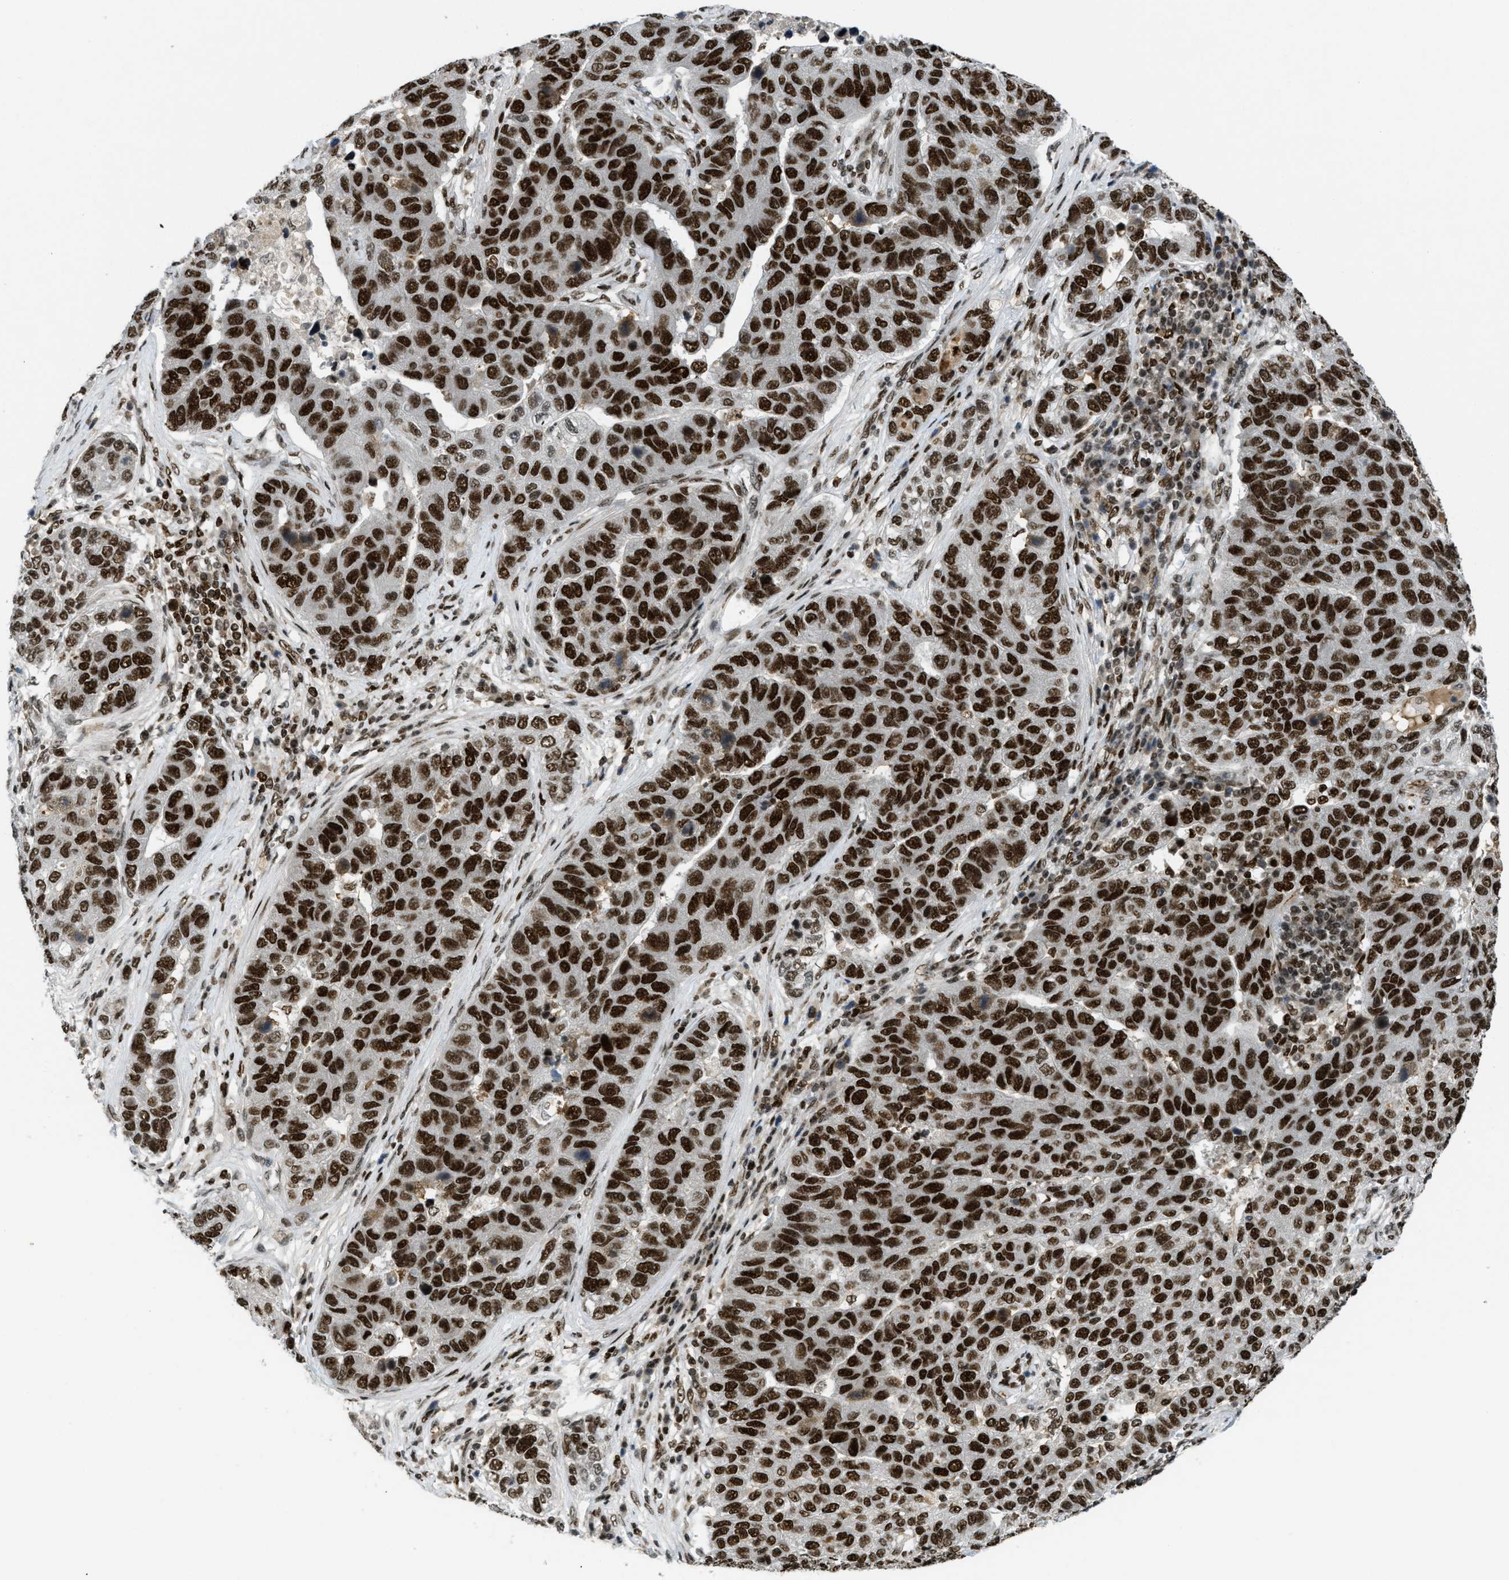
{"staining": {"intensity": "strong", "quantity": ">75%", "location": "nuclear"}, "tissue": "pancreatic cancer", "cell_type": "Tumor cells", "image_type": "cancer", "snomed": [{"axis": "morphology", "description": "Adenocarcinoma, NOS"}, {"axis": "topography", "description": "Pancreas"}], "caption": "Pancreatic adenocarcinoma was stained to show a protein in brown. There is high levels of strong nuclear expression in about >75% of tumor cells.", "gene": "RFX5", "patient": {"sex": "female", "age": 61}}